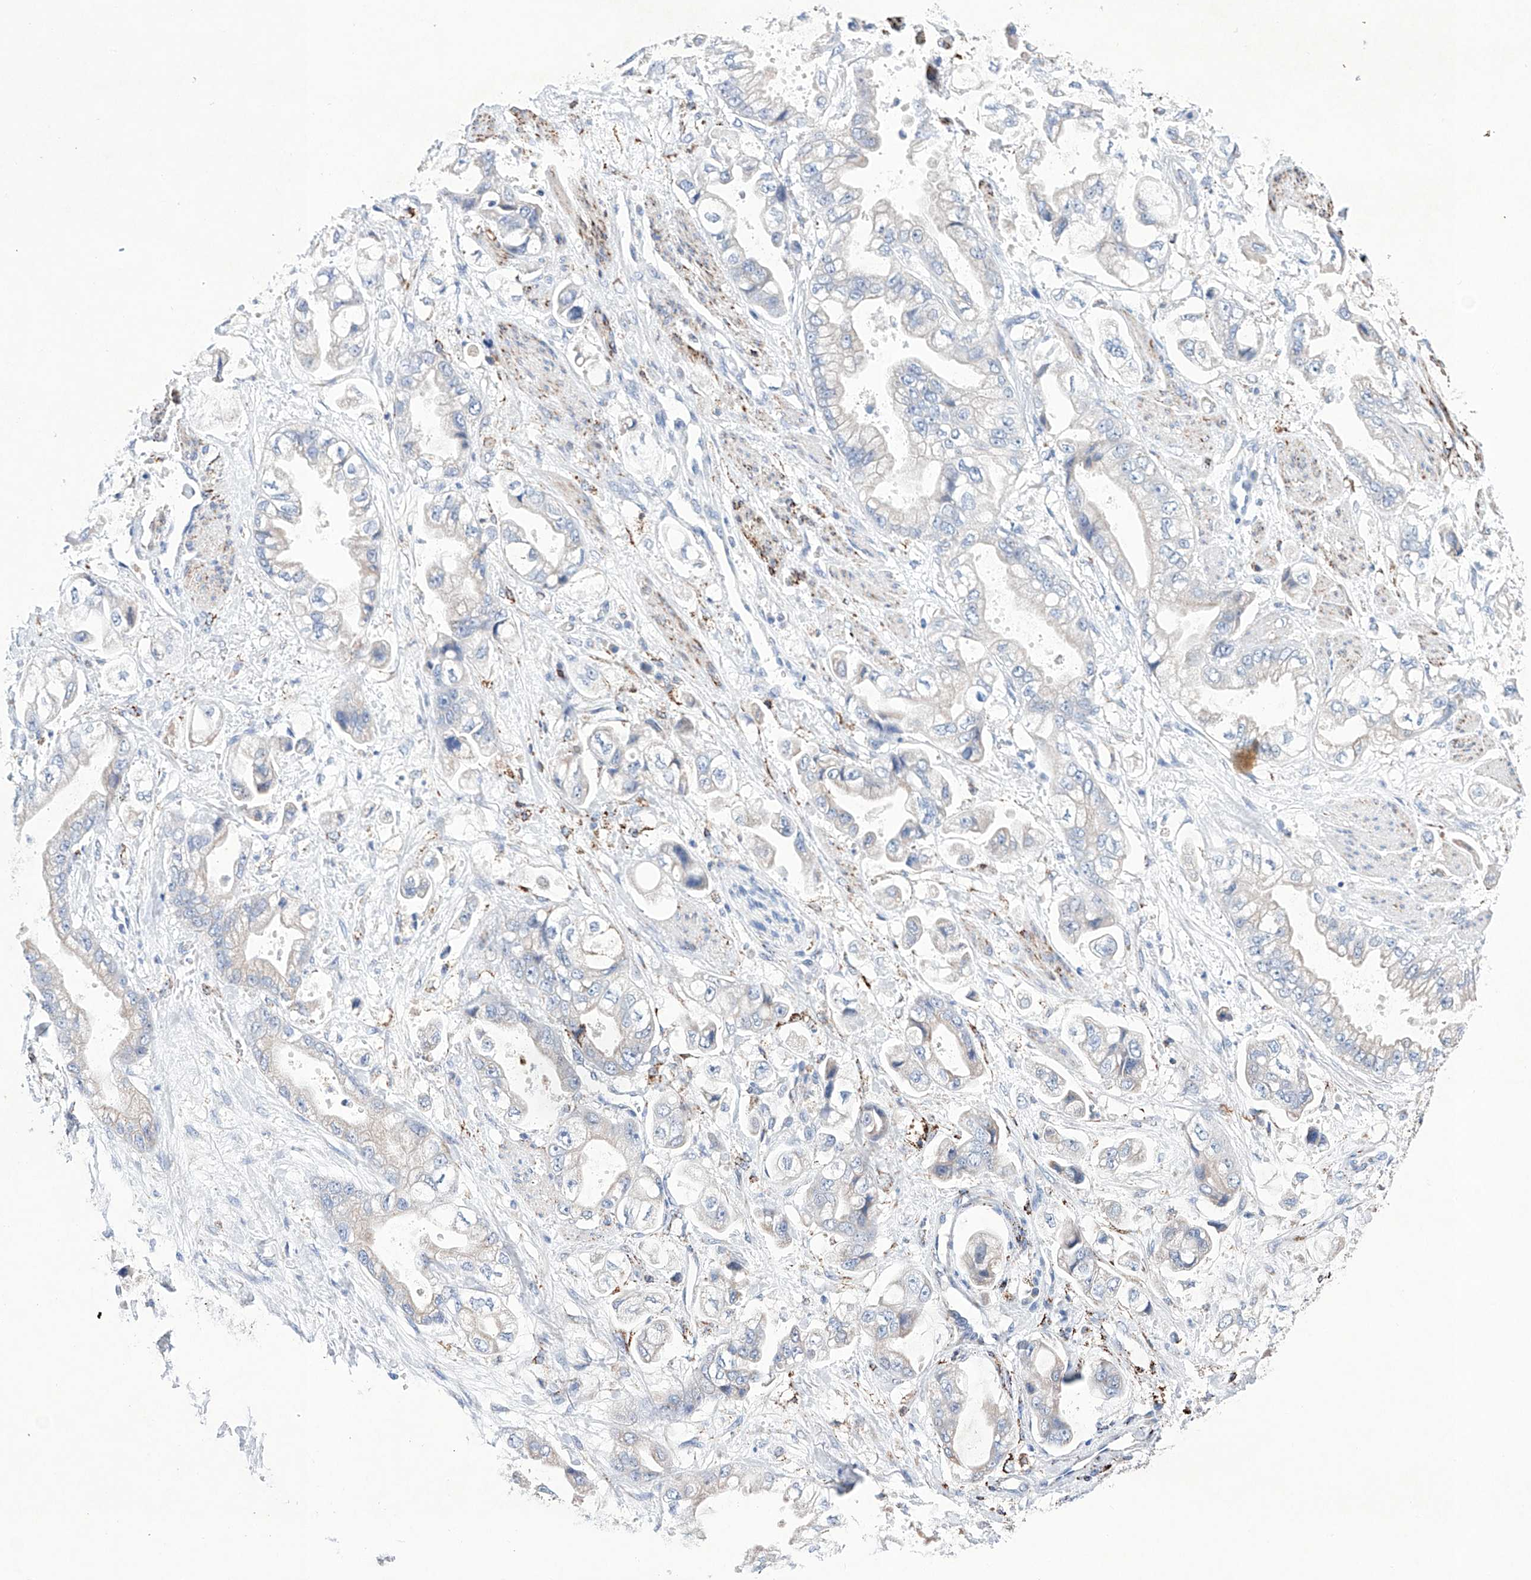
{"staining": {"intensity": "negative", "quantity": "none", "location": "none"}, "tissue": "stomach cancer", "cell_type": "Tumor cells", "image_type": "cancer", "snomed": [{"axis": "morphology", "description": "Adenocarcinoma, NOS"}, {"axis": "topography", "description": "Stomach"}], "caption": "IHC photomicrograph of adenocarcinoma (stomach) stained for a protein (brown), which shows no positivity in tumor cells.", "gene": "NRROS", "patient": {"sex": "male", "age": 62}}